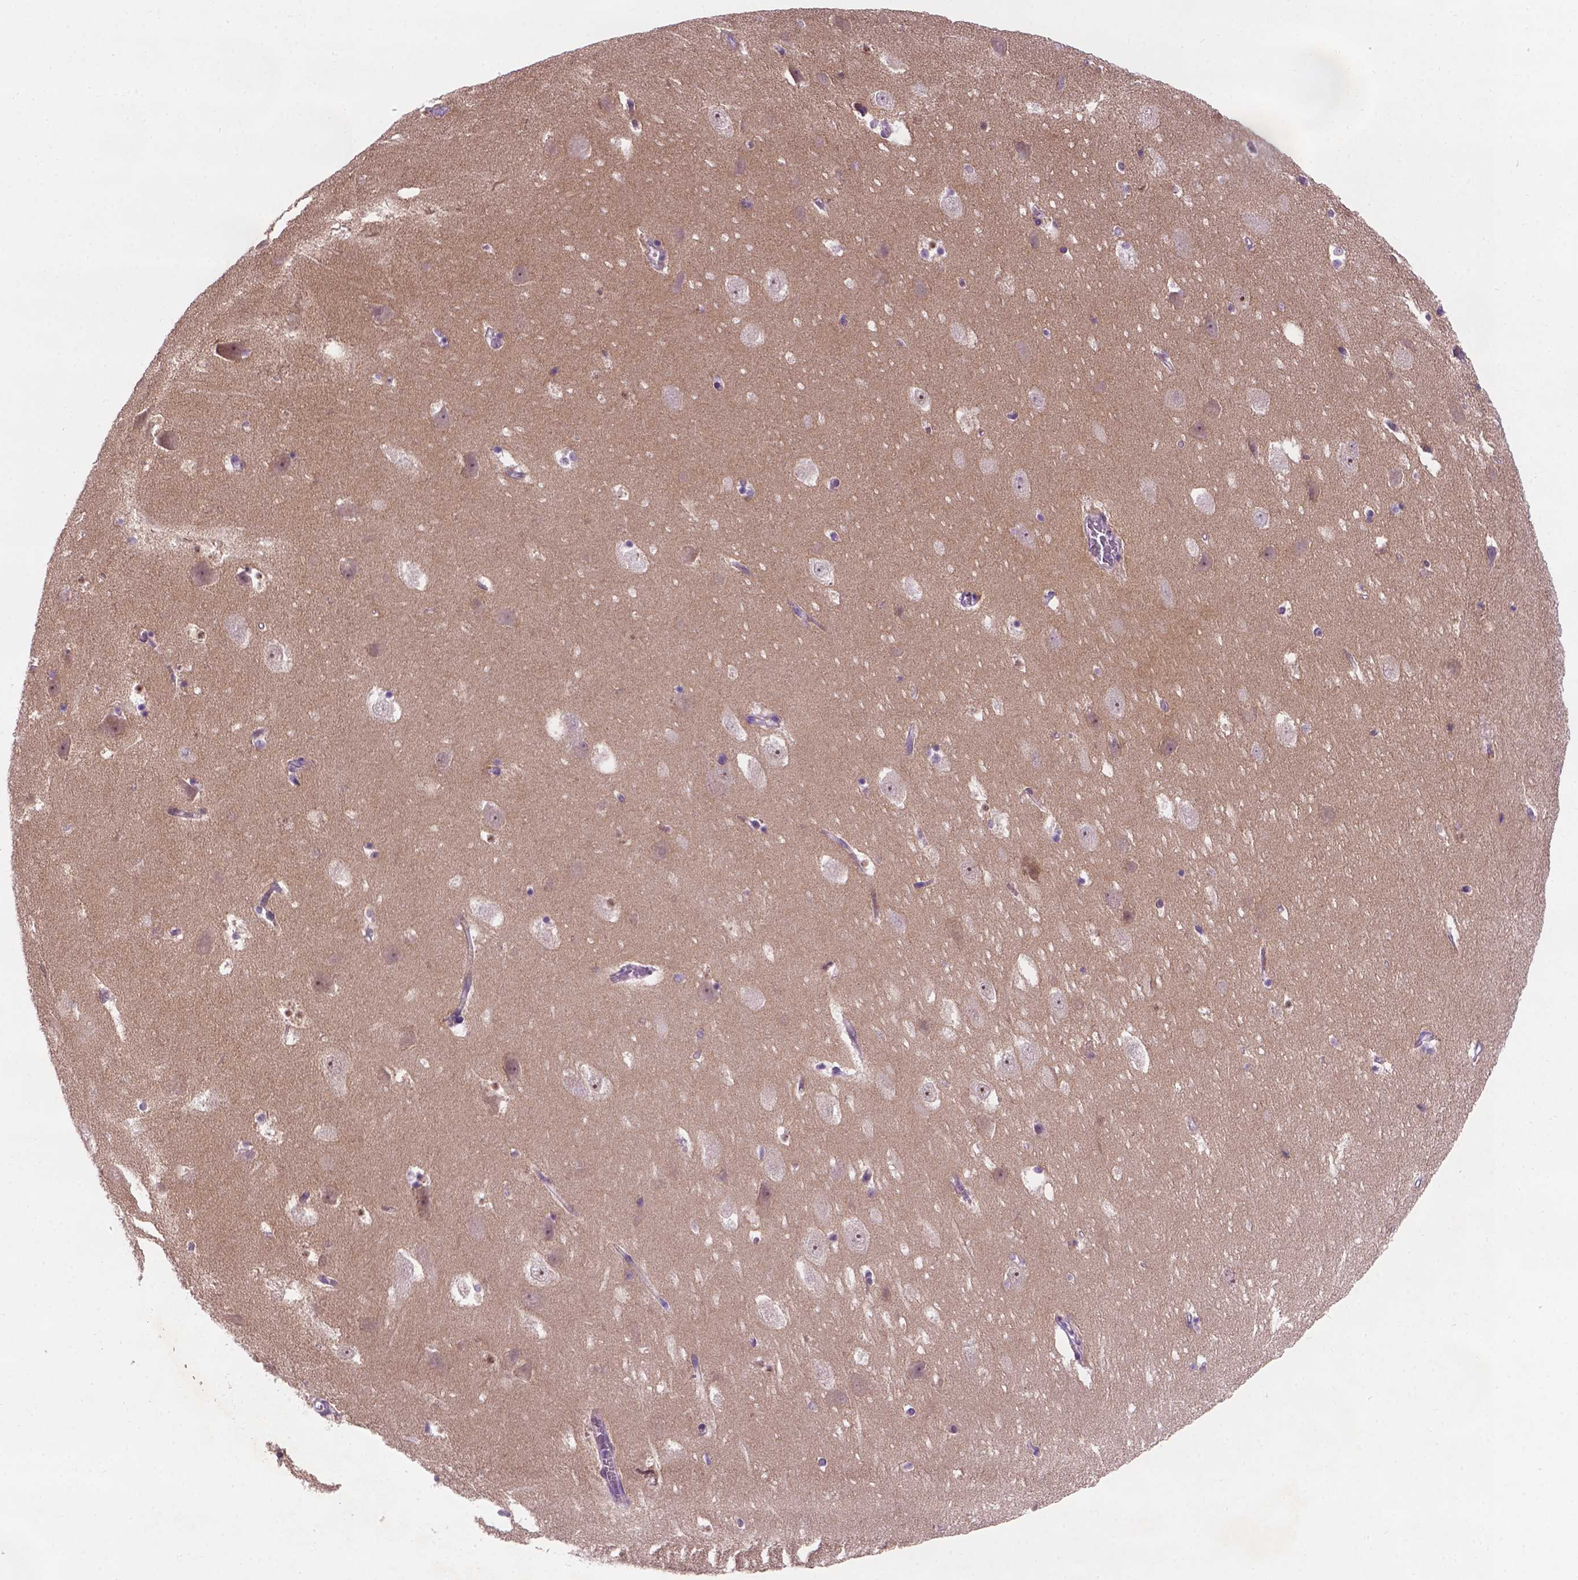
{"staining": {"intensity": "negative", "quantity": "none", "location": "none"}, "tissue": "hippocampus", "cell_type": "Glial cells", "image_type": "normal", "snomed": [{"axis": "morphology", "description": "Normal tissue, NOS"}, {"axis": "topography", "description": "Hippocampus"}], "caption": "This is a image of IHC staining of normal hippocampus, which shows no expression in glial cells. (DAB (3,3'-diaminobenzidine) IHC with hematoxylin counter stain).", "gene": "GXYLT2", "patient": {"sex": "male", "age": 58}}